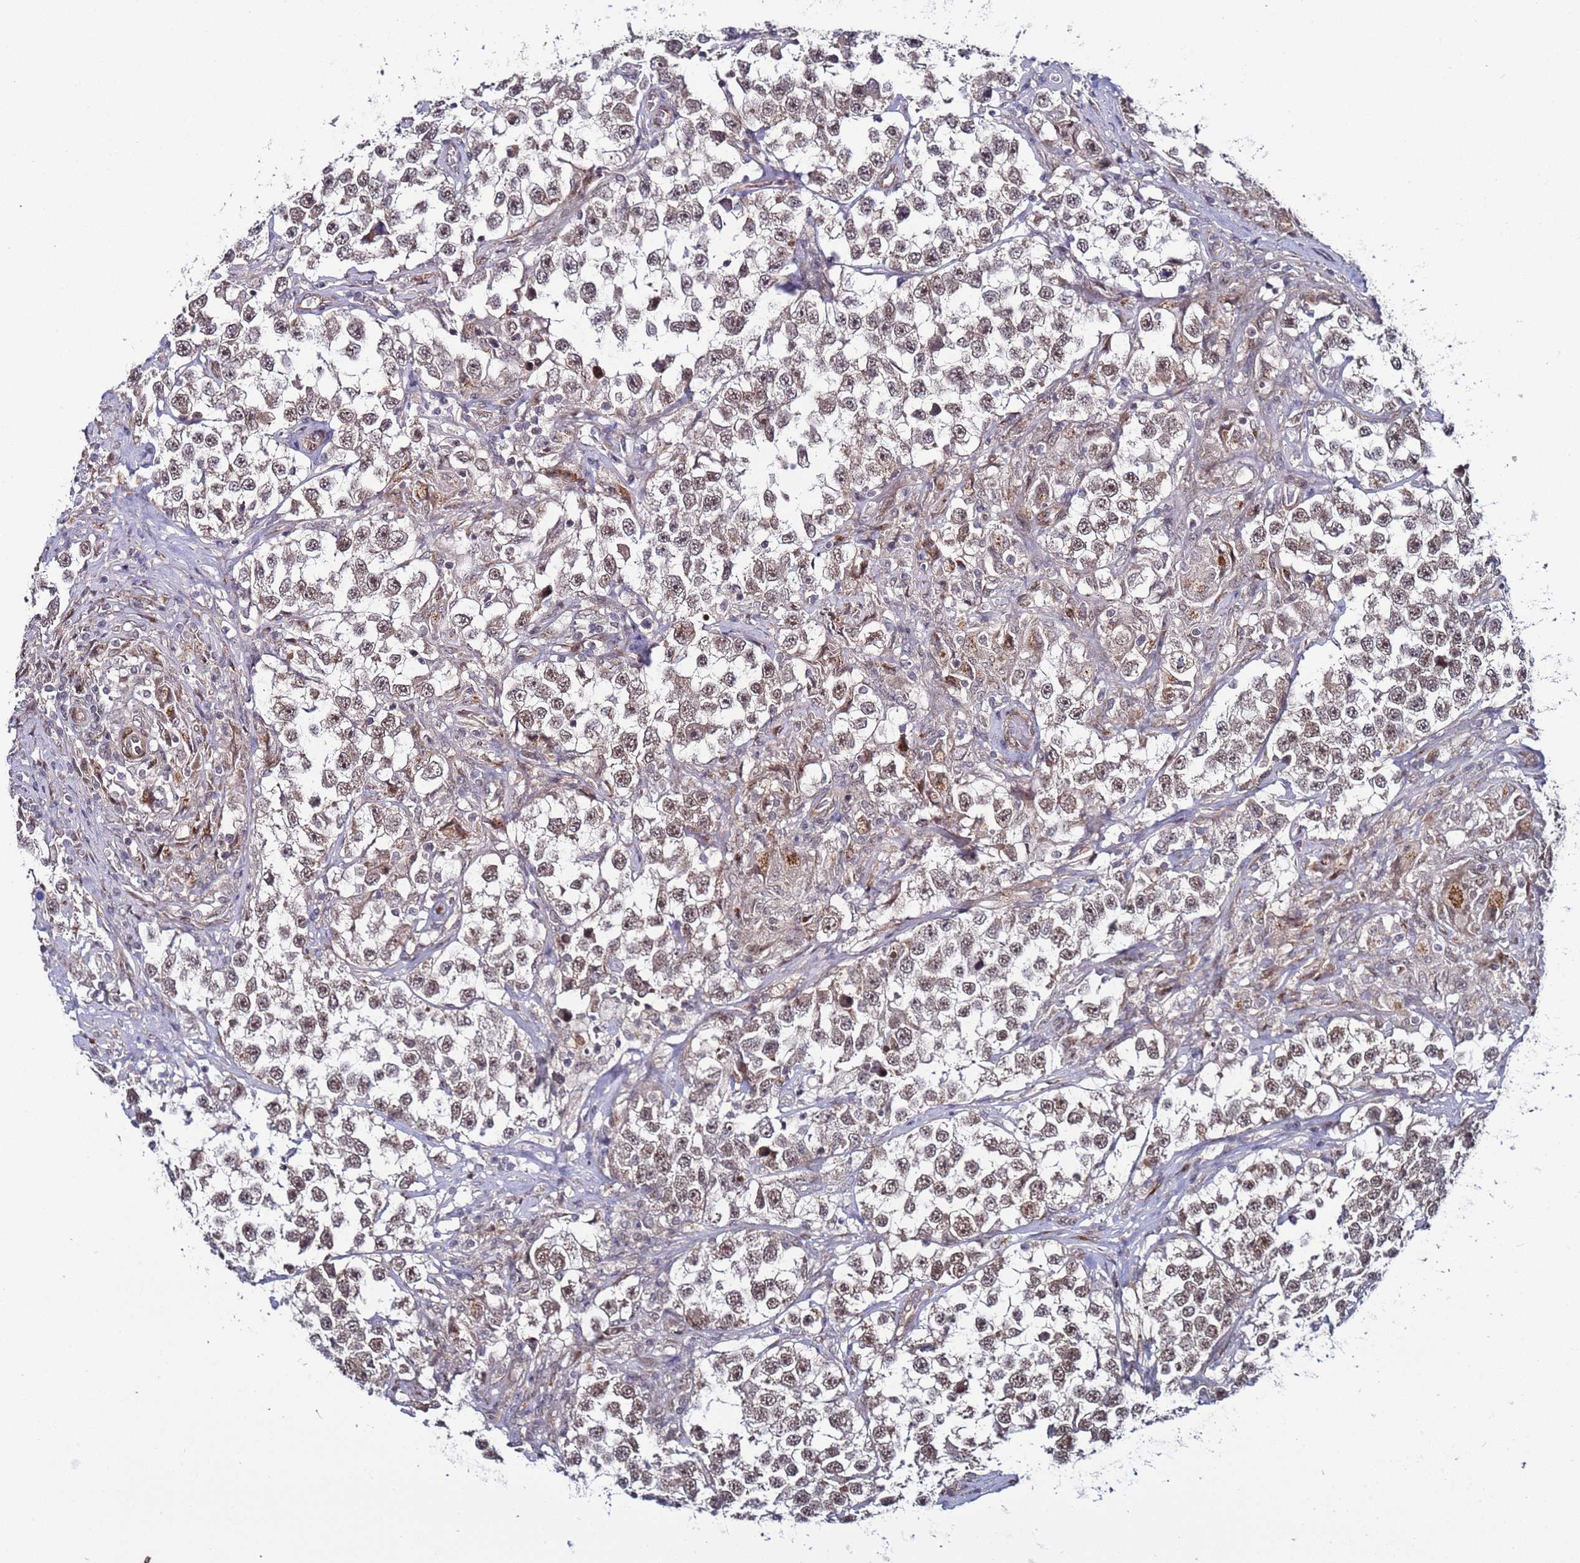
{"staining": {"intensity": "weak", "quantity": ">75%", "location": "nuclear"}, "tissue": "testis cancer", "cell_type": "Tumor cells", "image_type": "cancer", "snomed": [{"axis": "morphology", "description": "Seminoma, NOS"}, {"axis": "topography", "description": "Testis"}], "caption": "A photomicrograph showing weak nuclear positivity in about >75% of tumor cells in testis cancer, as visualized by brown immunohistochemical staining.", "gene": "POLR2D", "patient": {"sex": "male", "age": 46}}